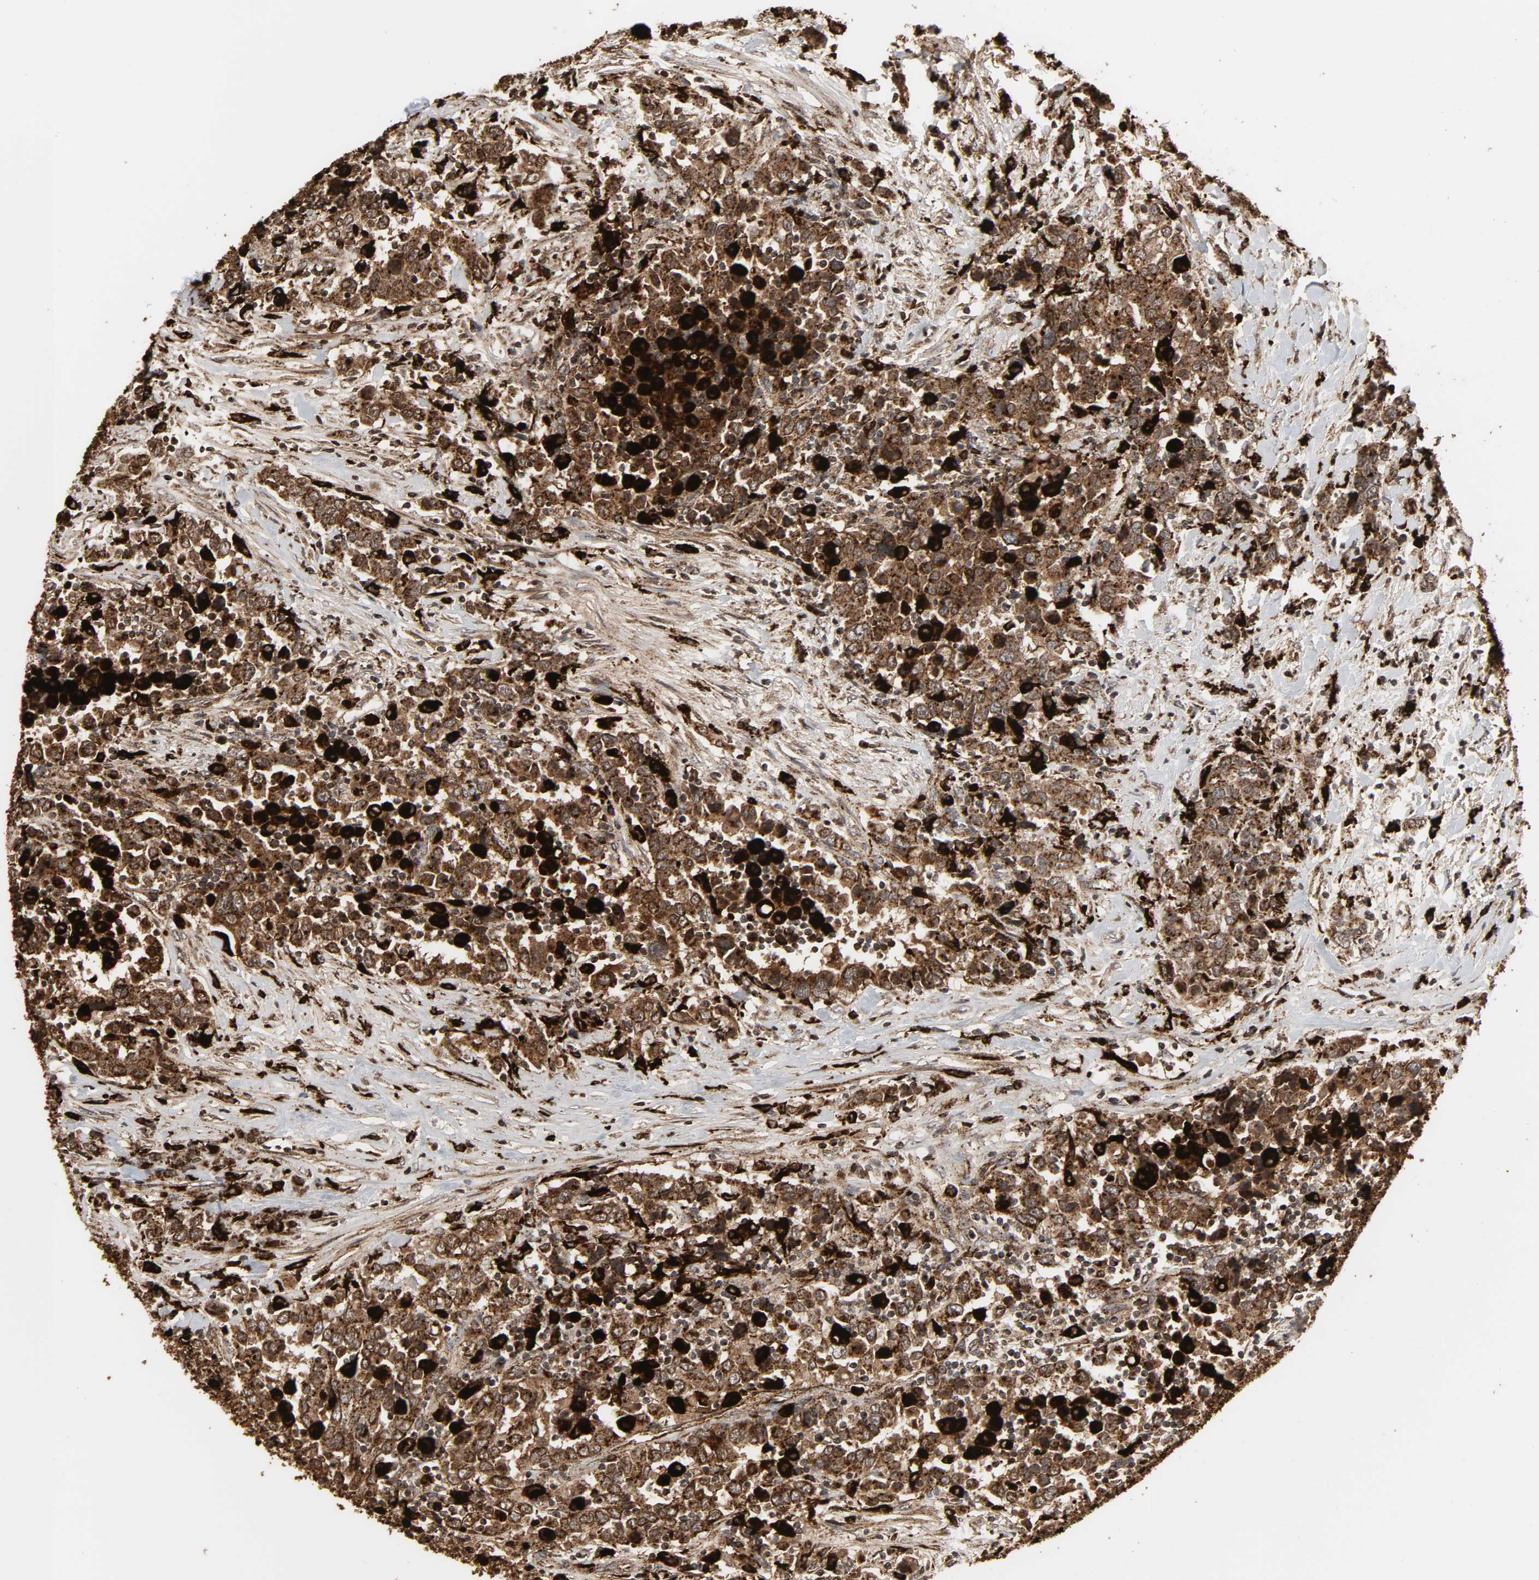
{"staining": {"intensity": "strong", "quantity": ">75%", "location": "cytoplasmic/membranous"}, "tissue": "urothelial cancer", "cell_type": "Tumor cells", "image_type": "cancer", "snomed": [{"axis": "morphology", "description": "Urothelial carcinoma, High grade"}, {"axis": "topography", "description": "Urinary bladder"}], "caption": "IHC staining of urothelial carcinoma (high-grade), which reveals high levels of strong cytoplasmic/membranous staining in approximately >75% of tumor cells indicating strong cytoplasmic/membranous protein expression. The staining was performed using DAB (brown) for protein detection and nuclei were counterstained in hematoxylin (blue).", "gene": "PSAP", "patient": {"sex": "male", "age": 61}}